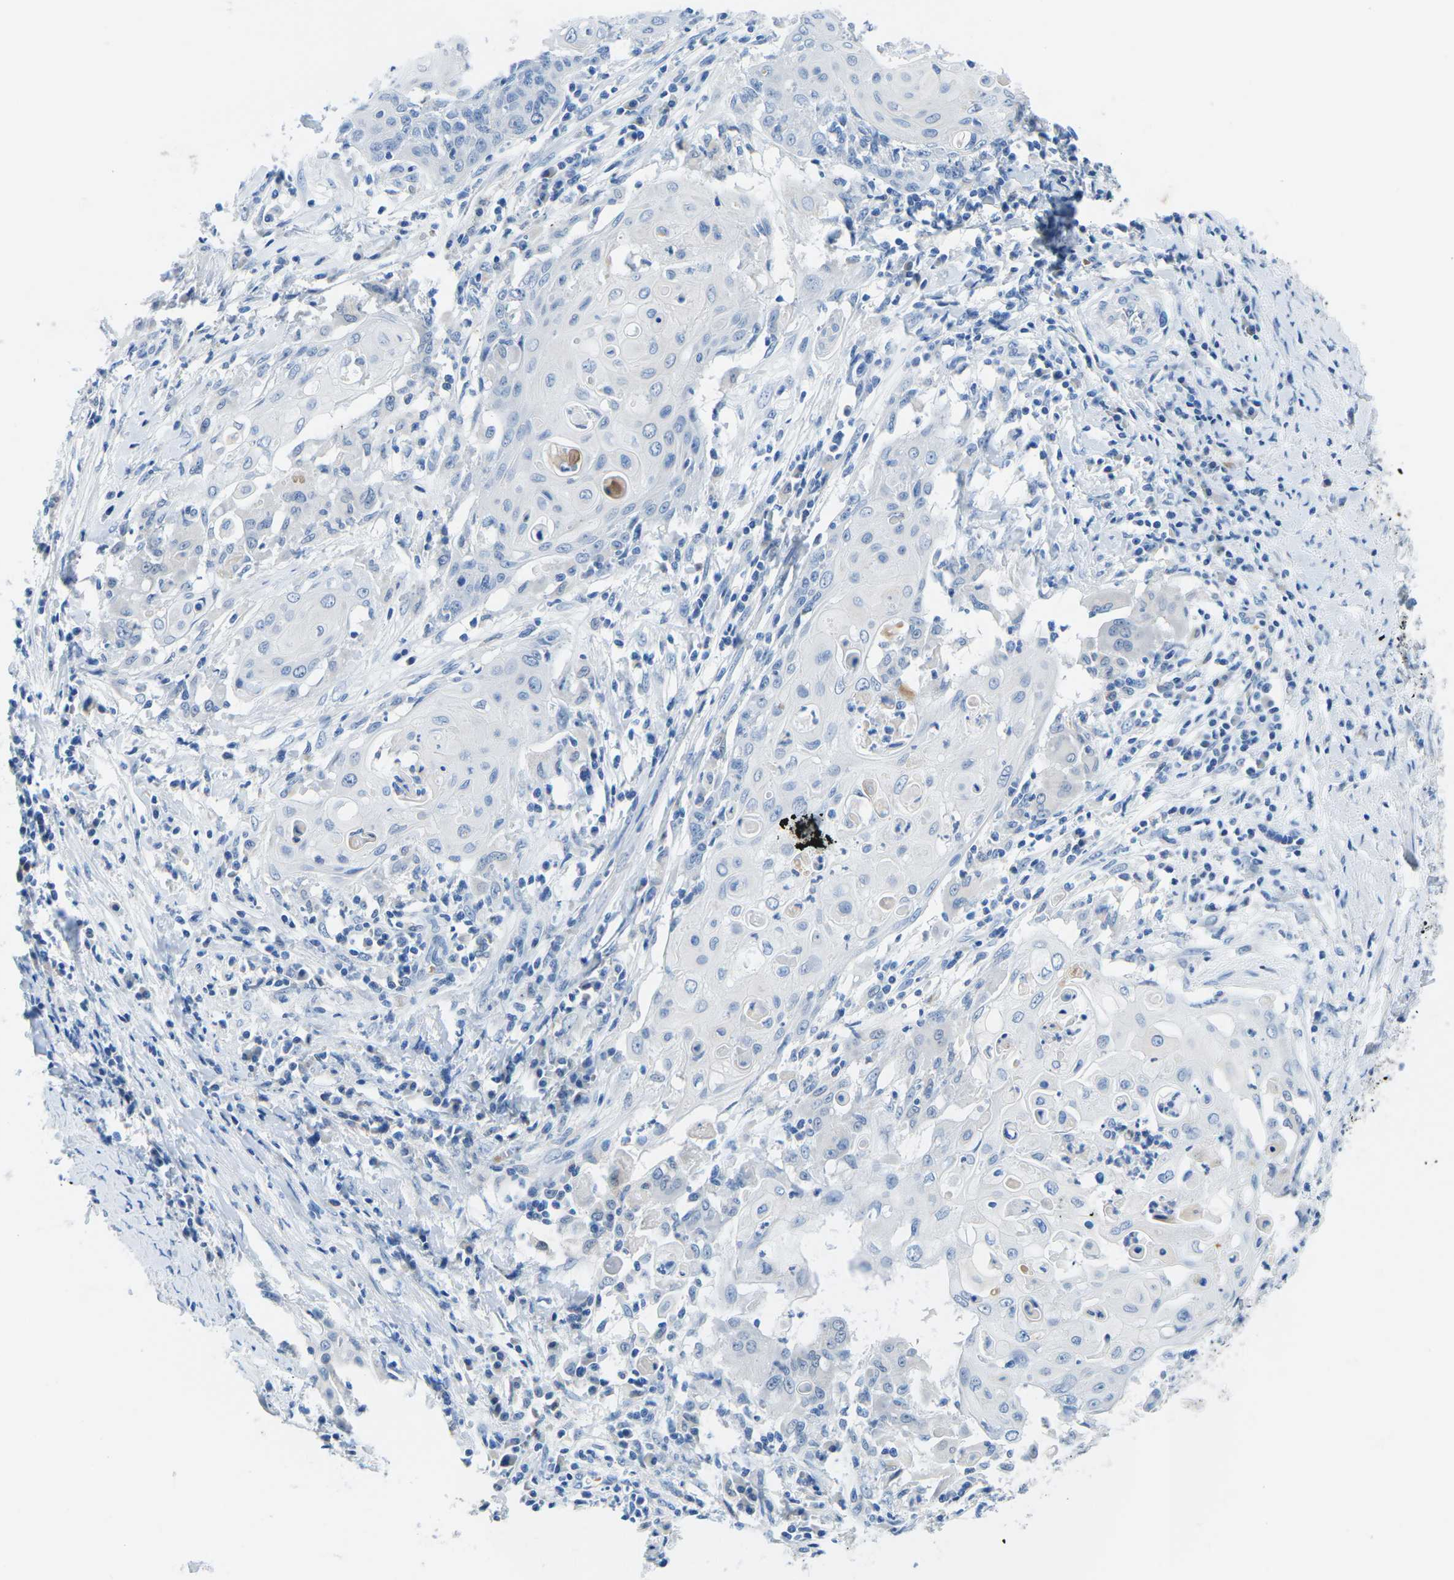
{"staining": {"intensity": "weak", "quantity": "<25%", "location": "cytoplasmic/membranous"}, "tissue": "cervical cancer", "cell_type": "Tumor cells", "image_type": "cancer", "snomed": [{"axis": "morphology", "description": "Squamous cell carcinoma, NOS"}, {"axis": "topography", "description": "Cervix"}], "caption": "Micrograph shows no protein positivity in tumor cells of cervical cancer tissue.", "gene": "TM6SF1", "patient": {"sex": "female", "age": 39}}